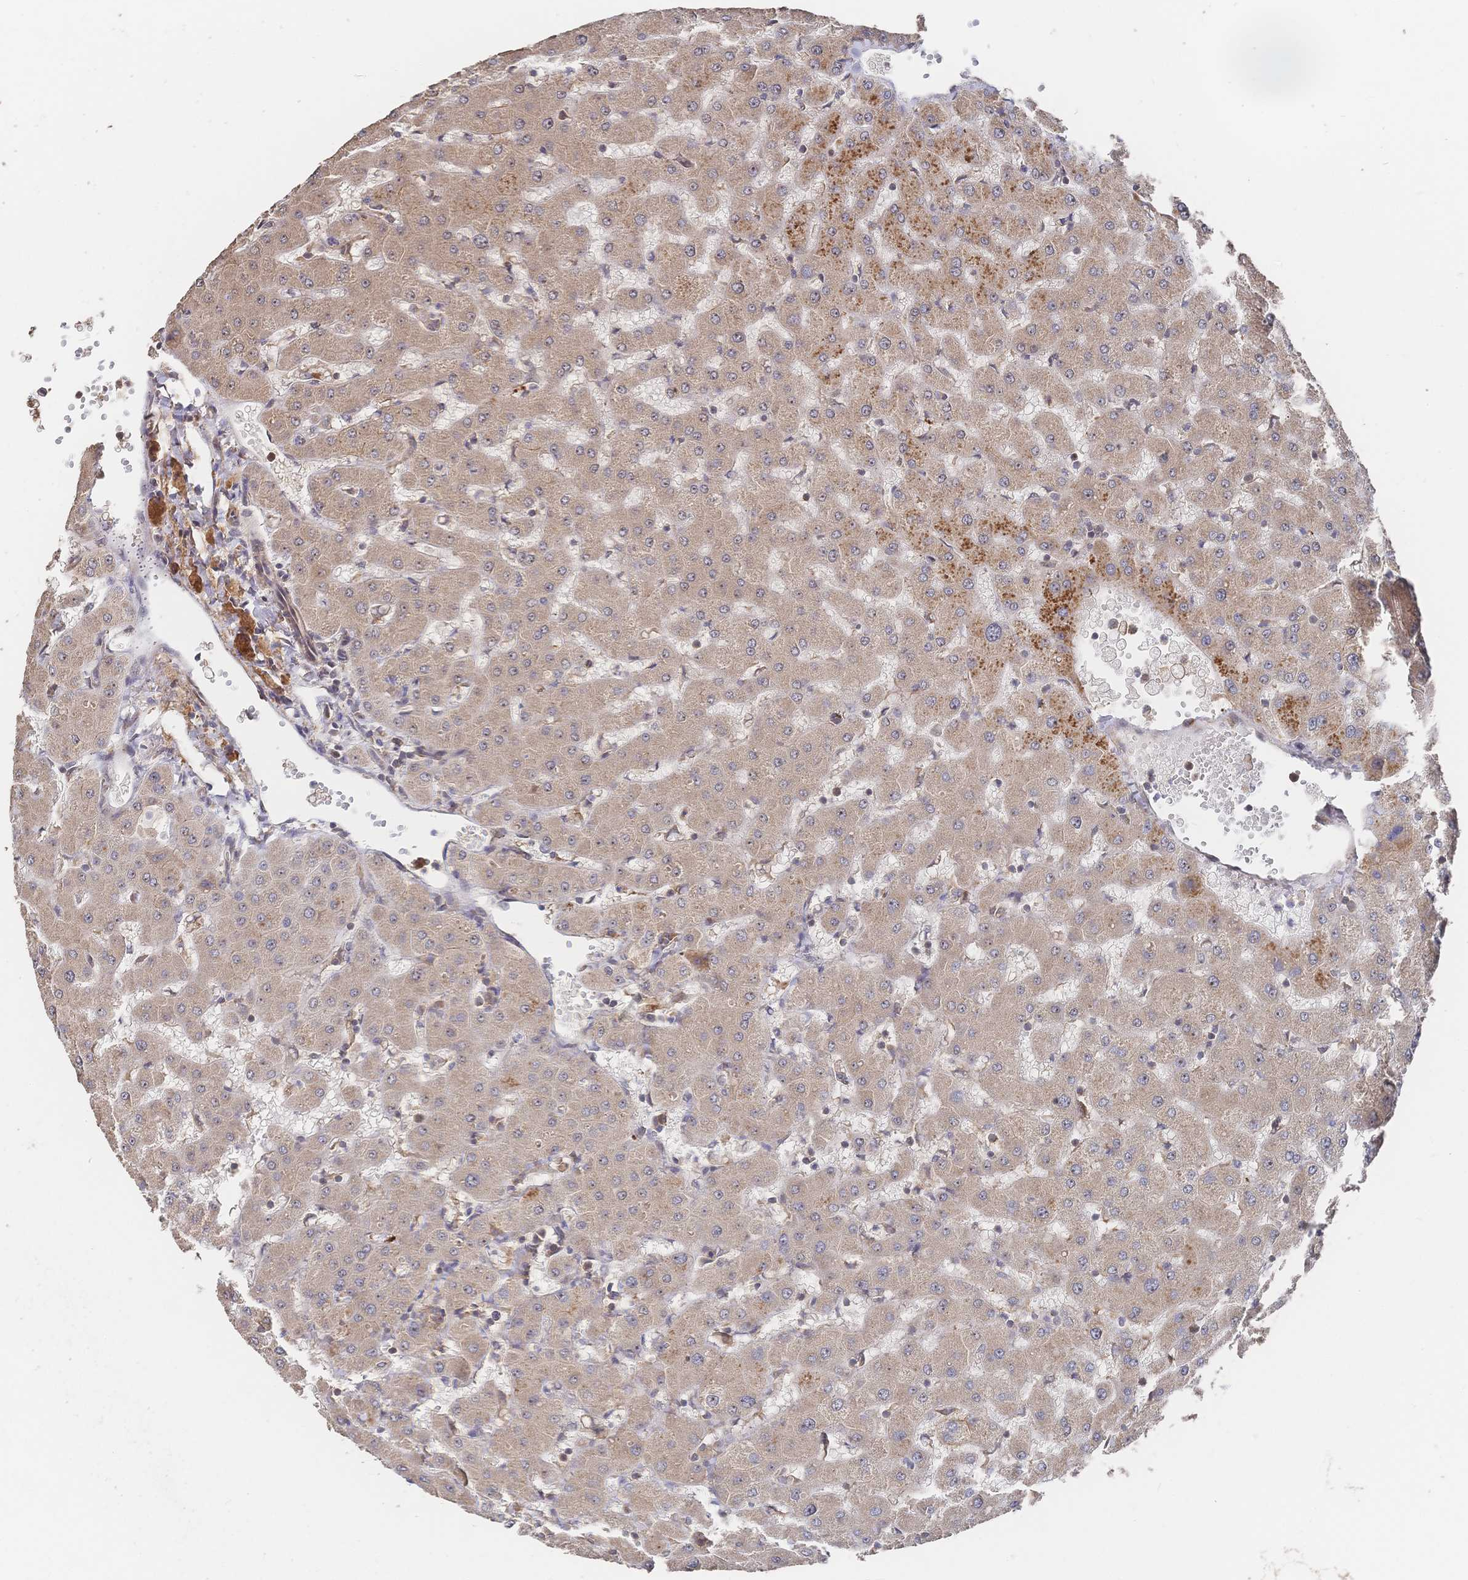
{"staining": {"intensity": "negative", "quantity": "none", "location": "none"}, "tissue": "liver", "cell_type": "Cholangiocytes", "image_type": "normal", "snomed": [{"axis": "morphology", "description": "Normal tissue, NOS"}, {"axis": "topography", "description": "Liver"}], "caption": "A micrograph of human liver is negative for staining in cholangiocytes.", "gene": "DNAJA4", "patient": {"sex": "female", "age": 63}}